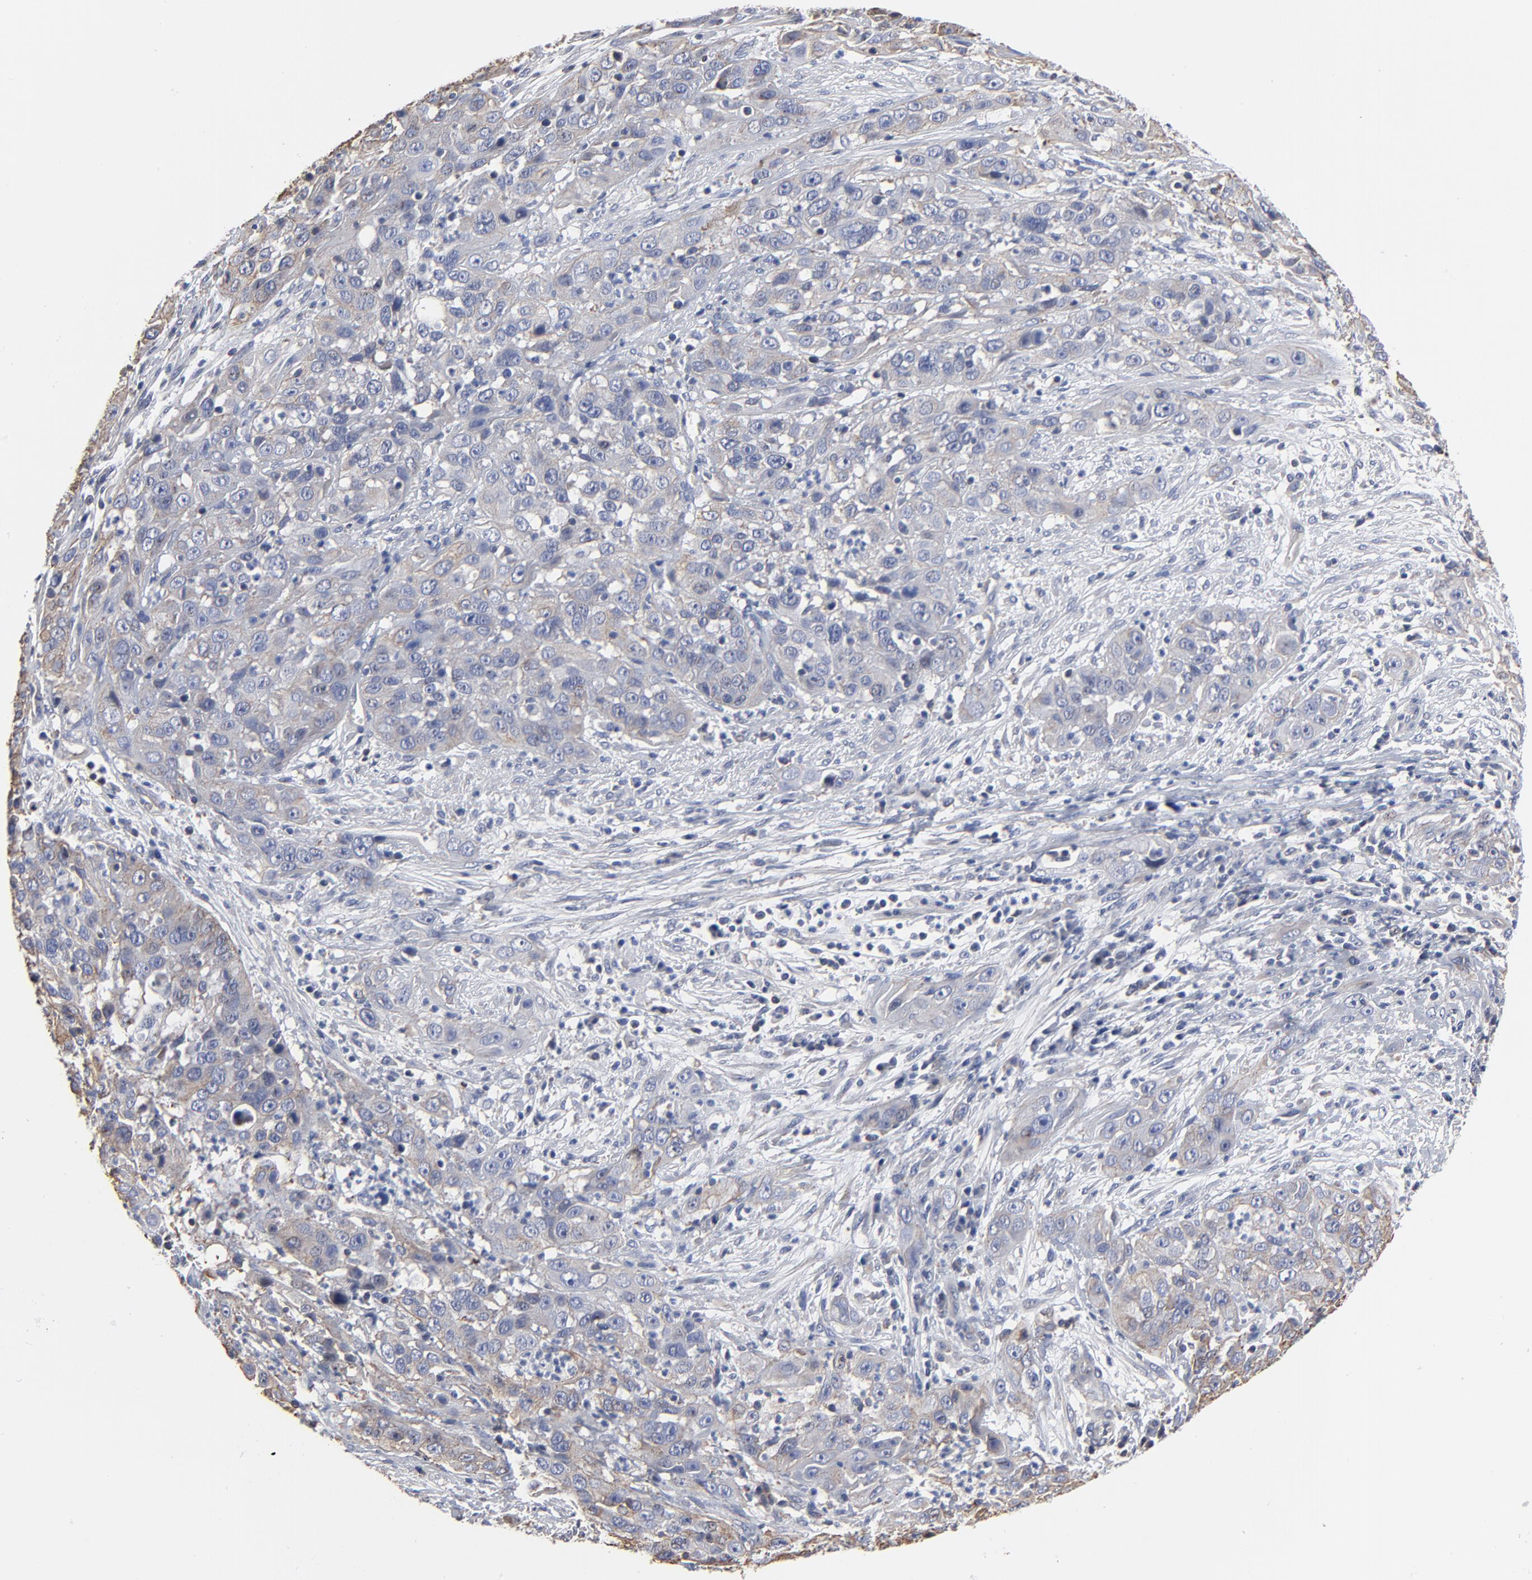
{"staining": {"intensity": "weak", "quantity": "<25%", "location": "cytoplasmic/membranous"}, "tissue": "cervical cancer", "cell_type": "Tumor cells", "image_type": "cancer", "snomed": [{"axis": "morphology", "description": "Squamous cell carcinoma, NOS"}, {"axis": "topography", "description": "Cervix"}], "caption": "Cervical cancer stained for a protein using immunohistochemistry (IHC) displays no positivity tumor cells.", "gene": "ACTA2", "patient": {"sex": "female", "age": 32}}